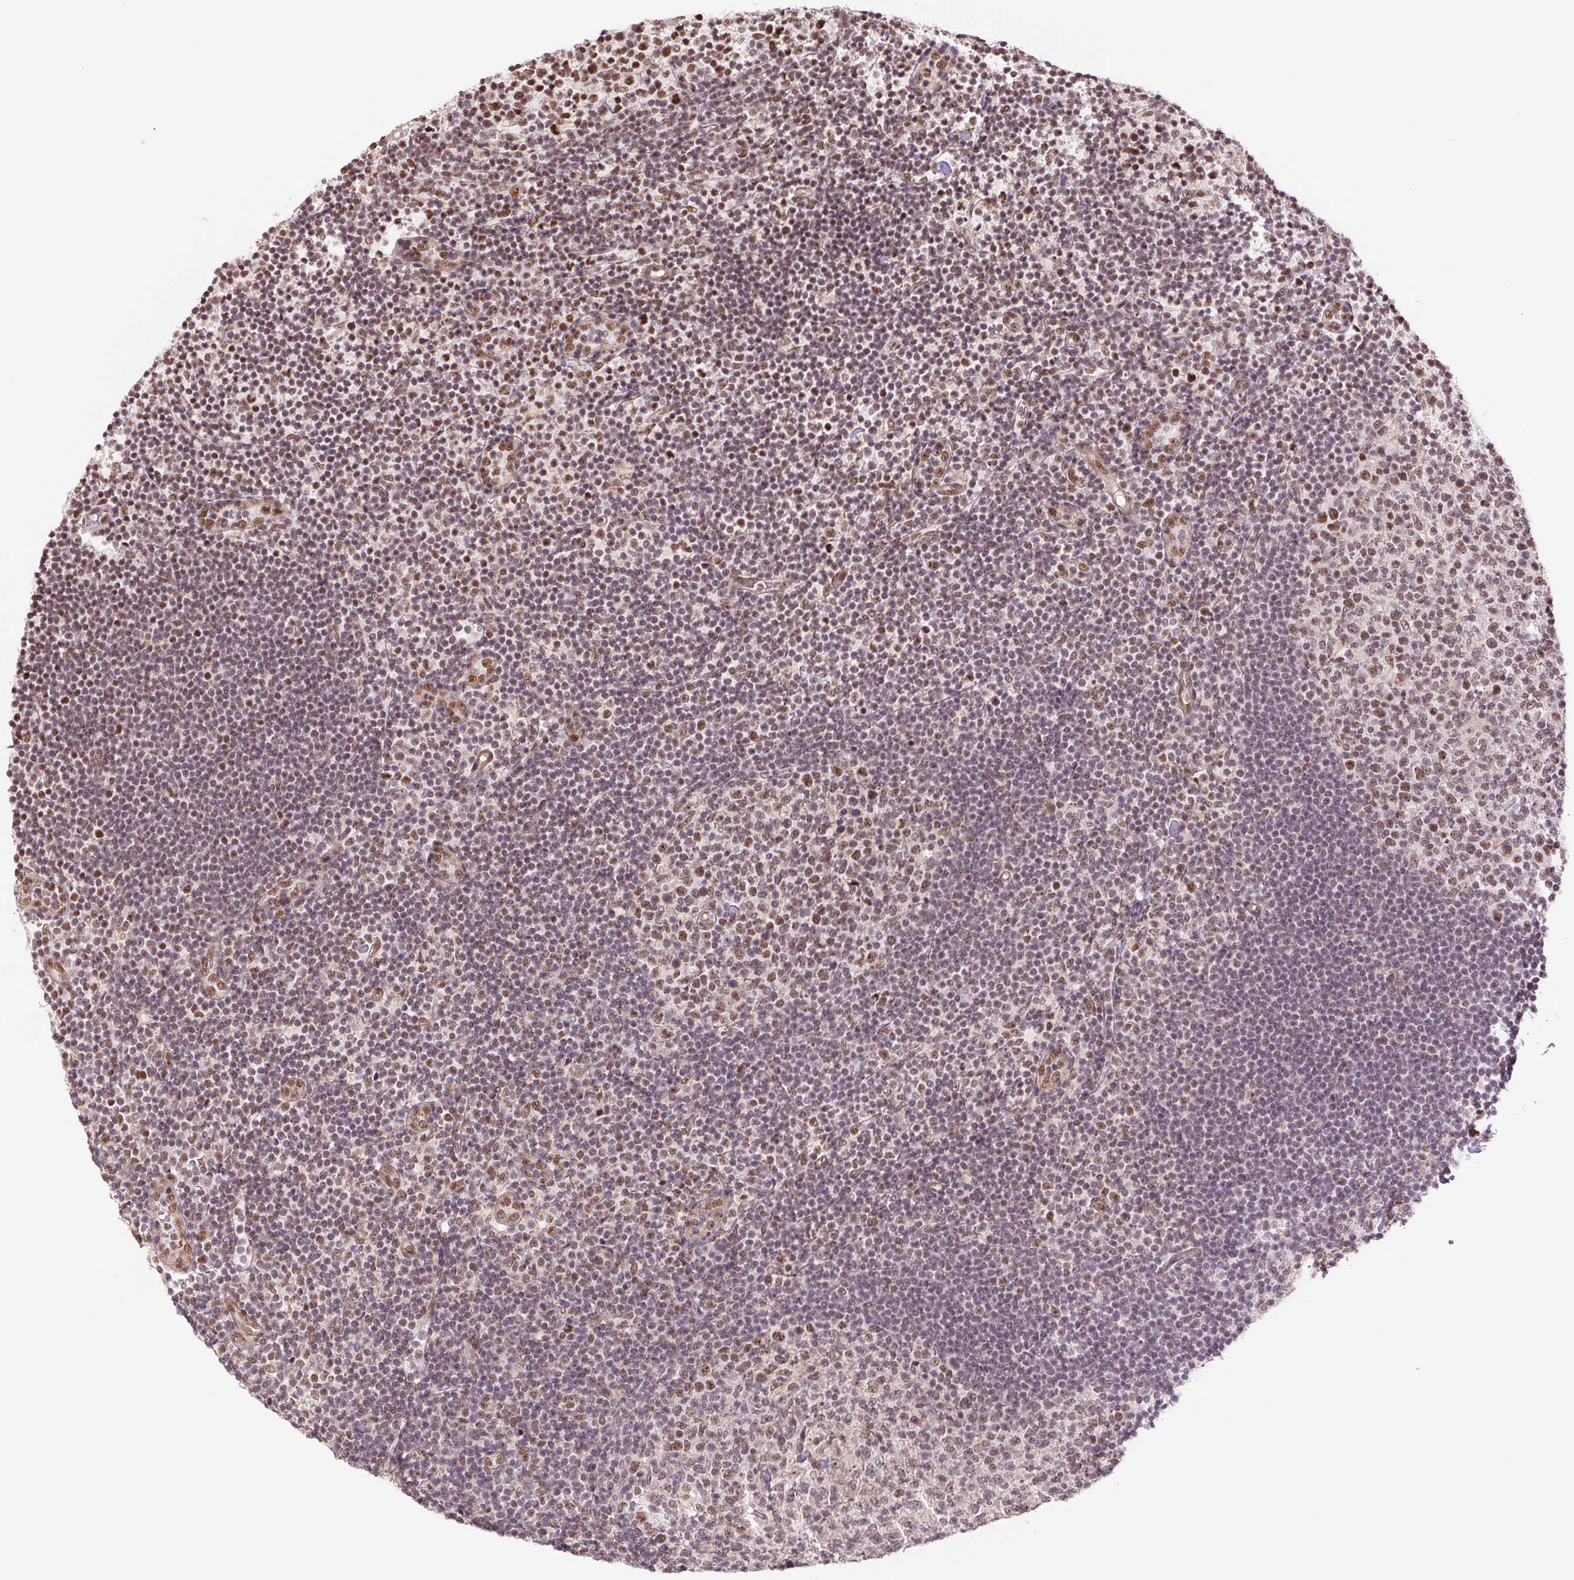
{"staining": {"intensity": "moderate", "quantity": "25%-75%", "location": "nuclear"}, "tissue": "tonsil", "cell_type": "Germinal center cells", "image_type": "normal", "snomed": [{"axis": "morphology", "description": "Normal tissue, NOS"}, {"axis": "topography", "description": "Tonsil"}], "caption": "A brown stain labels moderate nuclear expression of a protein in germinal center cells of benign tonsil.", "gene": "CWC25", "patient": {"sex": "female", "age": 10}}